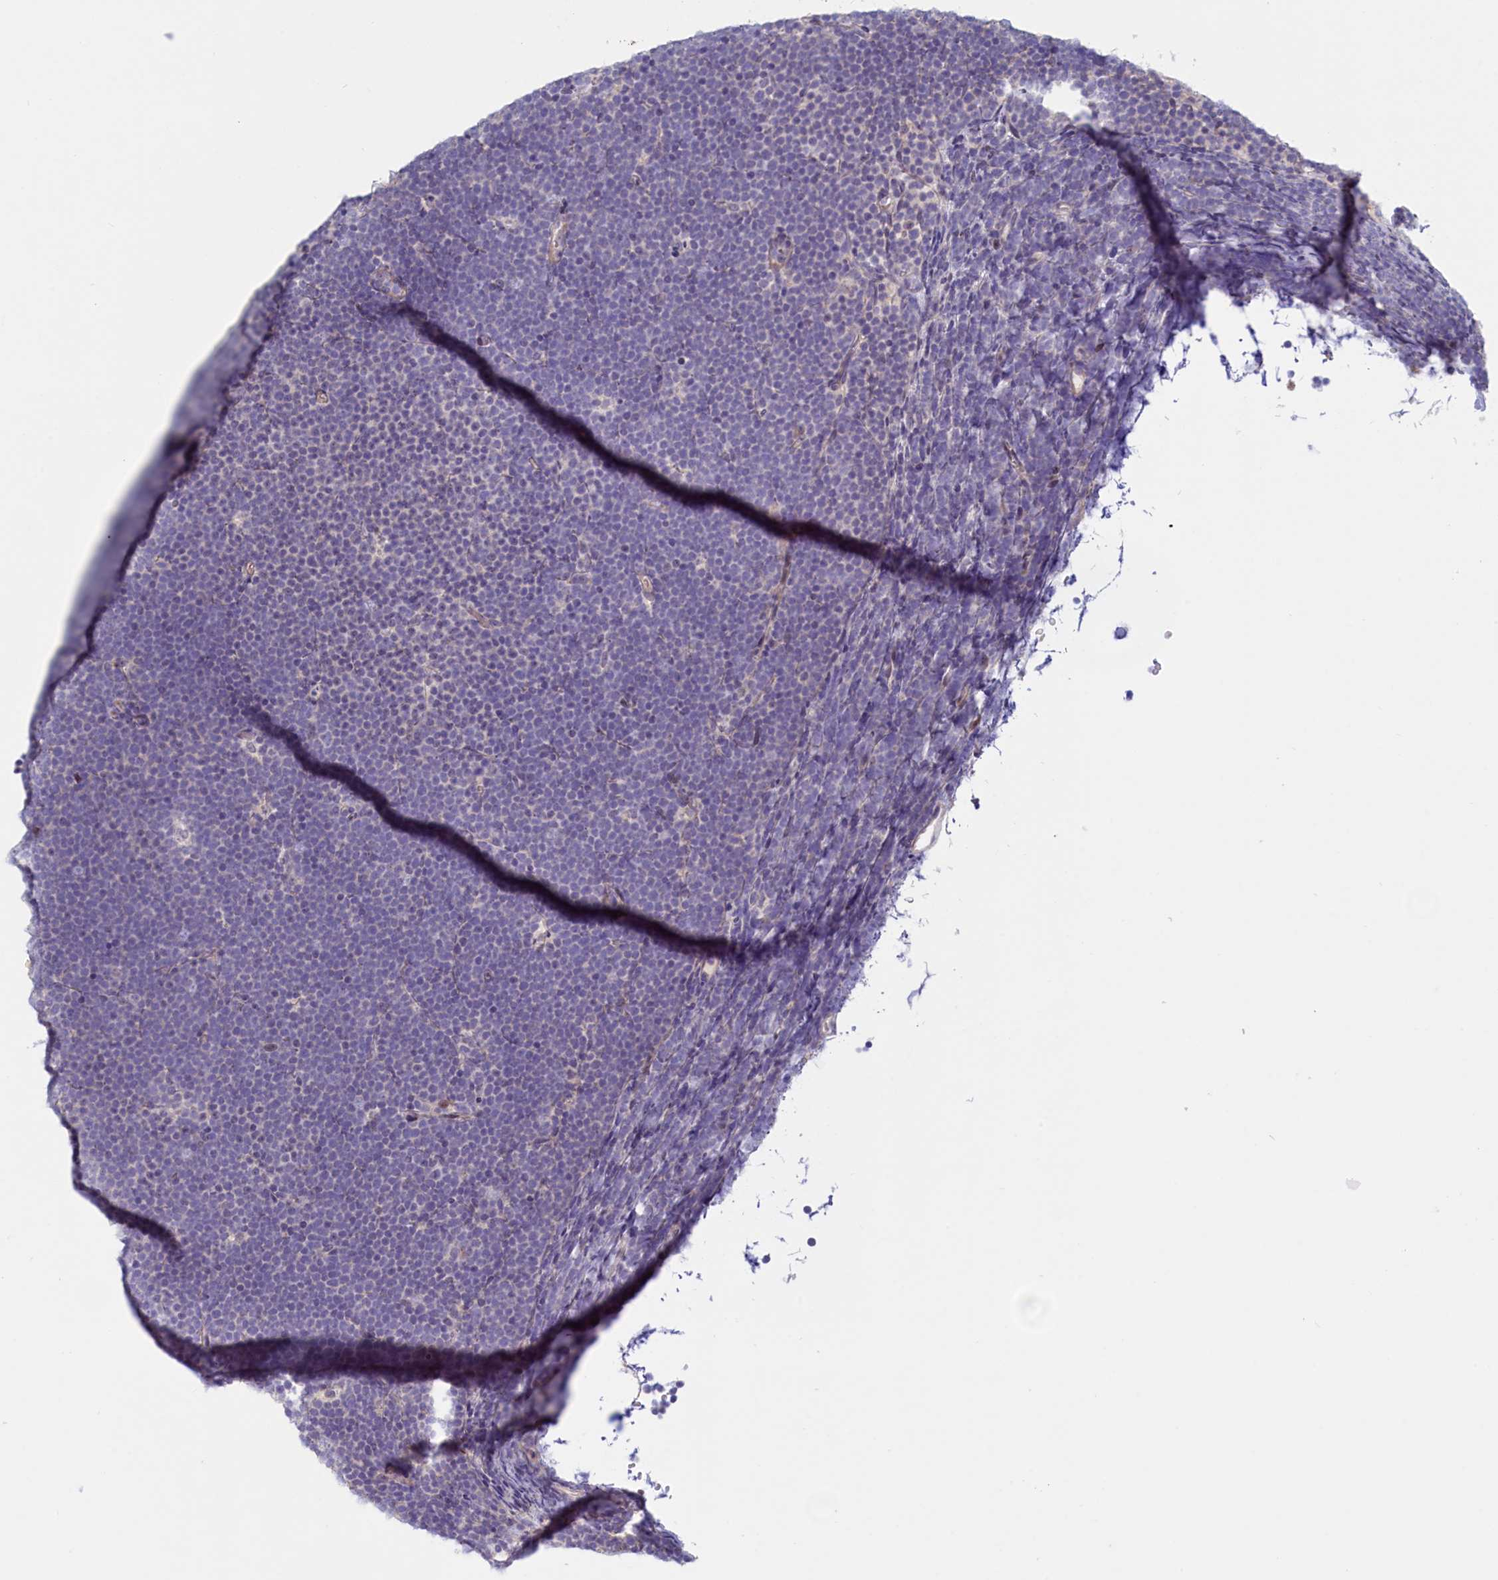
{"staining": {"intensity": "negative", "quantity": "none", "location": "none"}, "tissue": "lymphoma", "cell_type": "Tumor cells", "image_type": "cancer", "snomed": [{"axis": "morphology", "description": "Malignant lymphoma, non-Hodgkin's type, High grade"}, {"axis": "topography", "description": "Lymph node"}], "caption": "Lymphoma was stained to show a protein in brown. There is no significant expression in tumor cells.", "gene": "HYKK", "patient": {"sex": "male", "age": 13}}